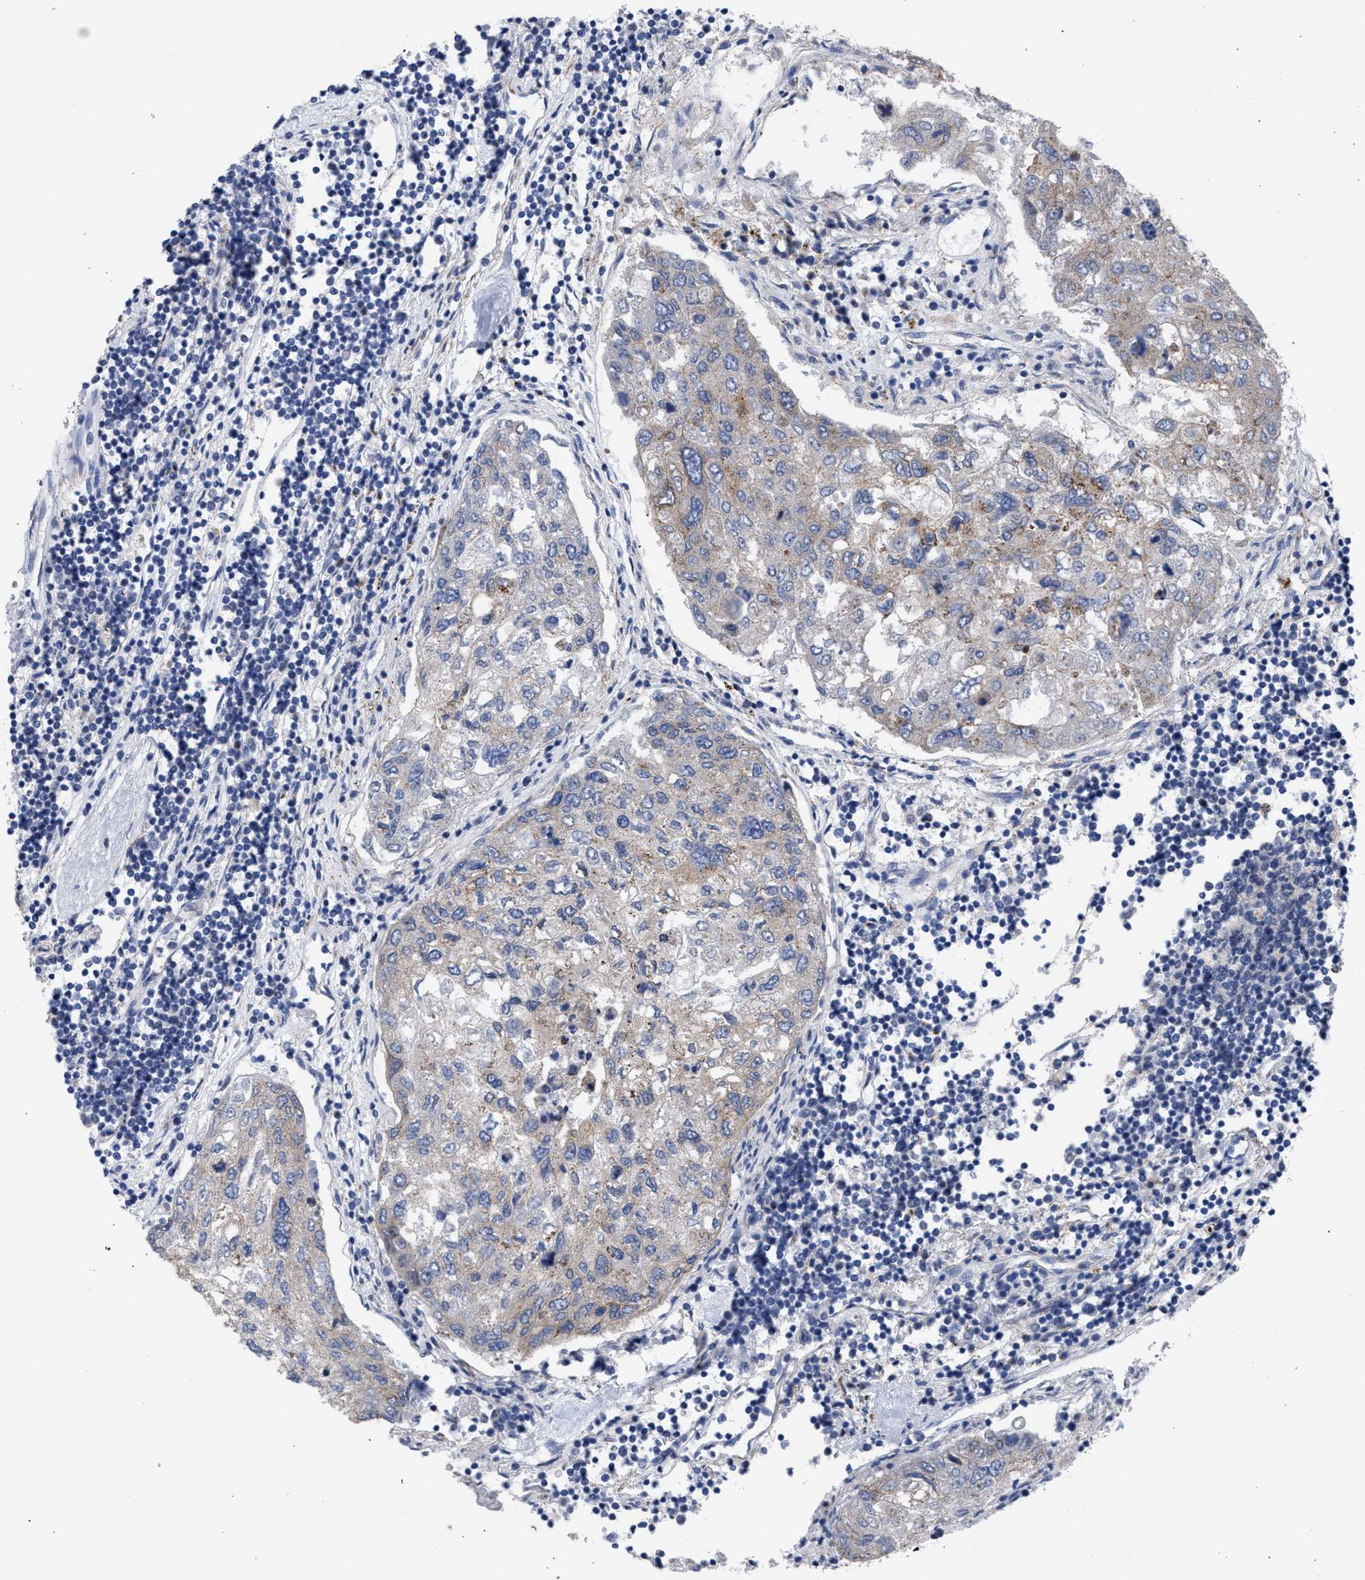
{"staining": {"intensity": "moderate", "quantity": "<25%", "location": "cytoplasmic/membranous"}, "tissue": "urothelial cancer", "cell_type": "Tumor cells", "image_type": "cancer", "snomed": [{"axis": "morphology", "description": "Urothelial carcinoma, High grade"}, {"axis": "topography", "description": "Lymph node"}, {"axis": "topography", "description": "Urinary bladder"}], "caption": "Tumor cells demonstrate low levels of moderate cytoplasmic/membranous expression in about <25% of cells in human urothelial carcinoma (high-grade).", "gene": "GOLGA2", "patient": {"sex": "male", "age": 51}}